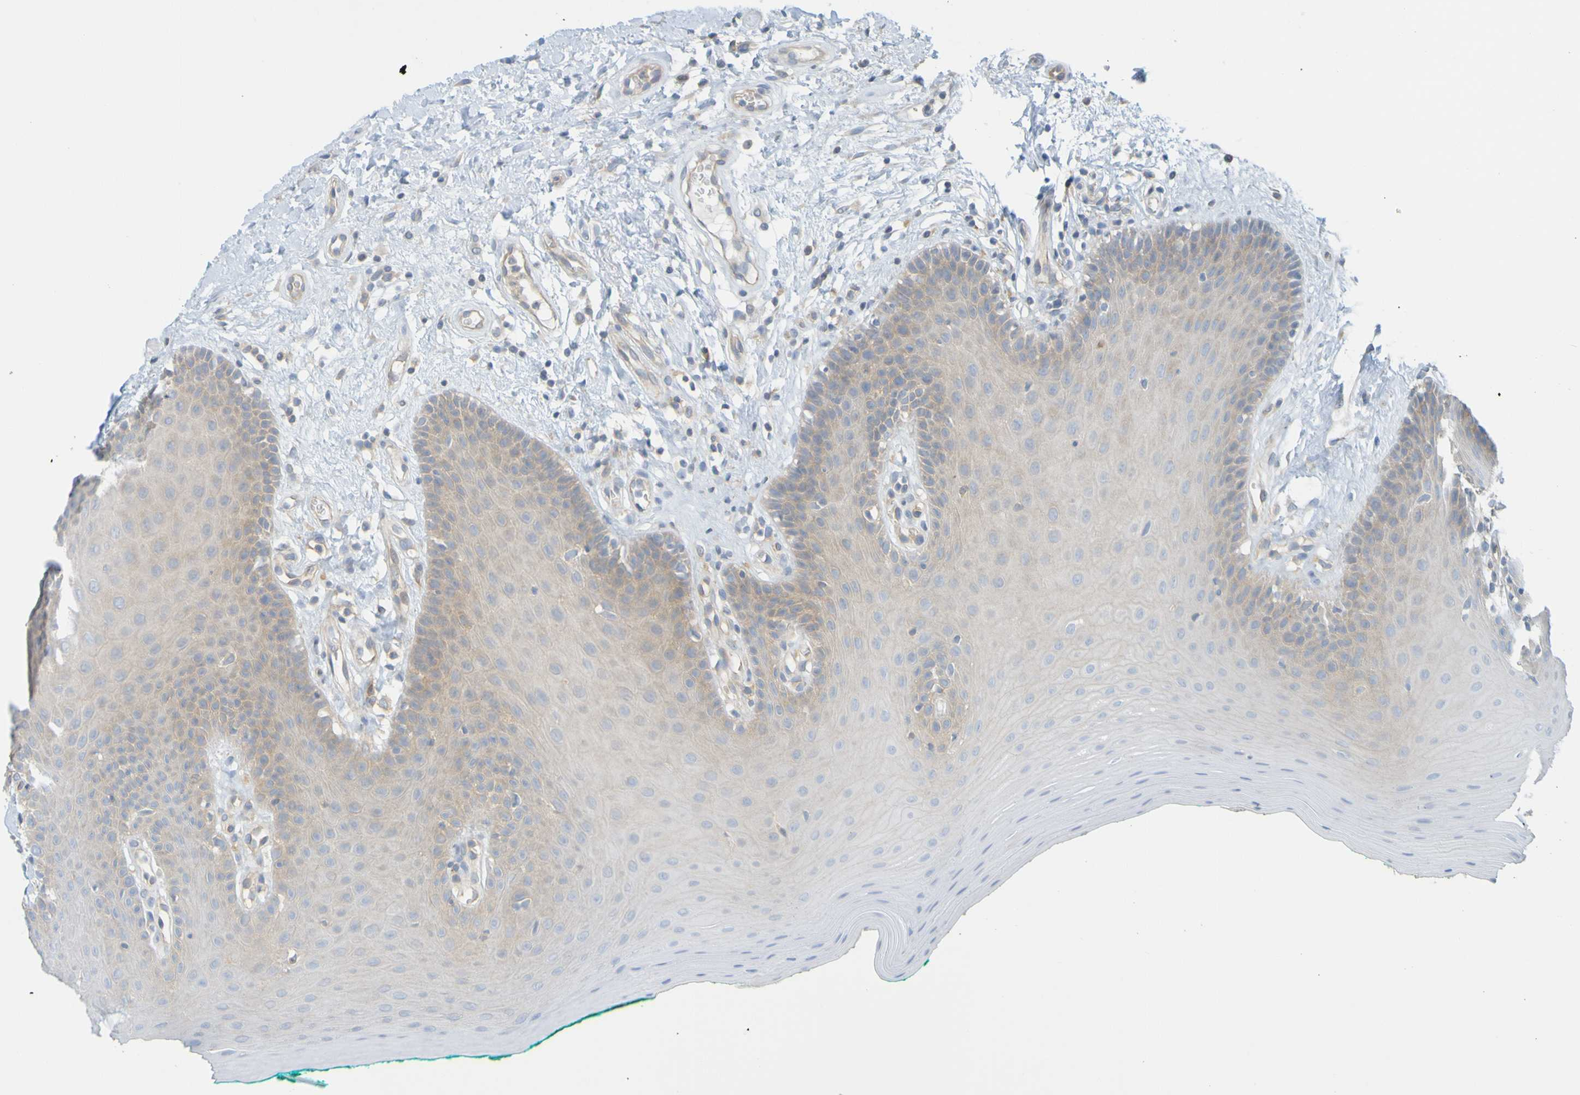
{"staining": {"intensity": "weak", "quantity": "25%-75%", "location": "cytoplasmic/membranous"}, "tissue": "oral mucosa", "cell_type": "Squamous epithelial cells", "image_type": "normal", "snomed": [{"axis": "morphology", "description": "Normal tissue, NOS"}, {"axis": "topography", "description": "Skeletal muscle"}, {"axis": "topography", "description": "Oral tissue"}], "caption": "An immunohistochemistry micrograph of normal tissue is shown. Protein staining in brown highlights weak cytoplasmic/membranous positivity in oral mucosa within squamous epithelial cells.", "gene": "APPL1", "patient": {"sex": "male", "age": 58}}